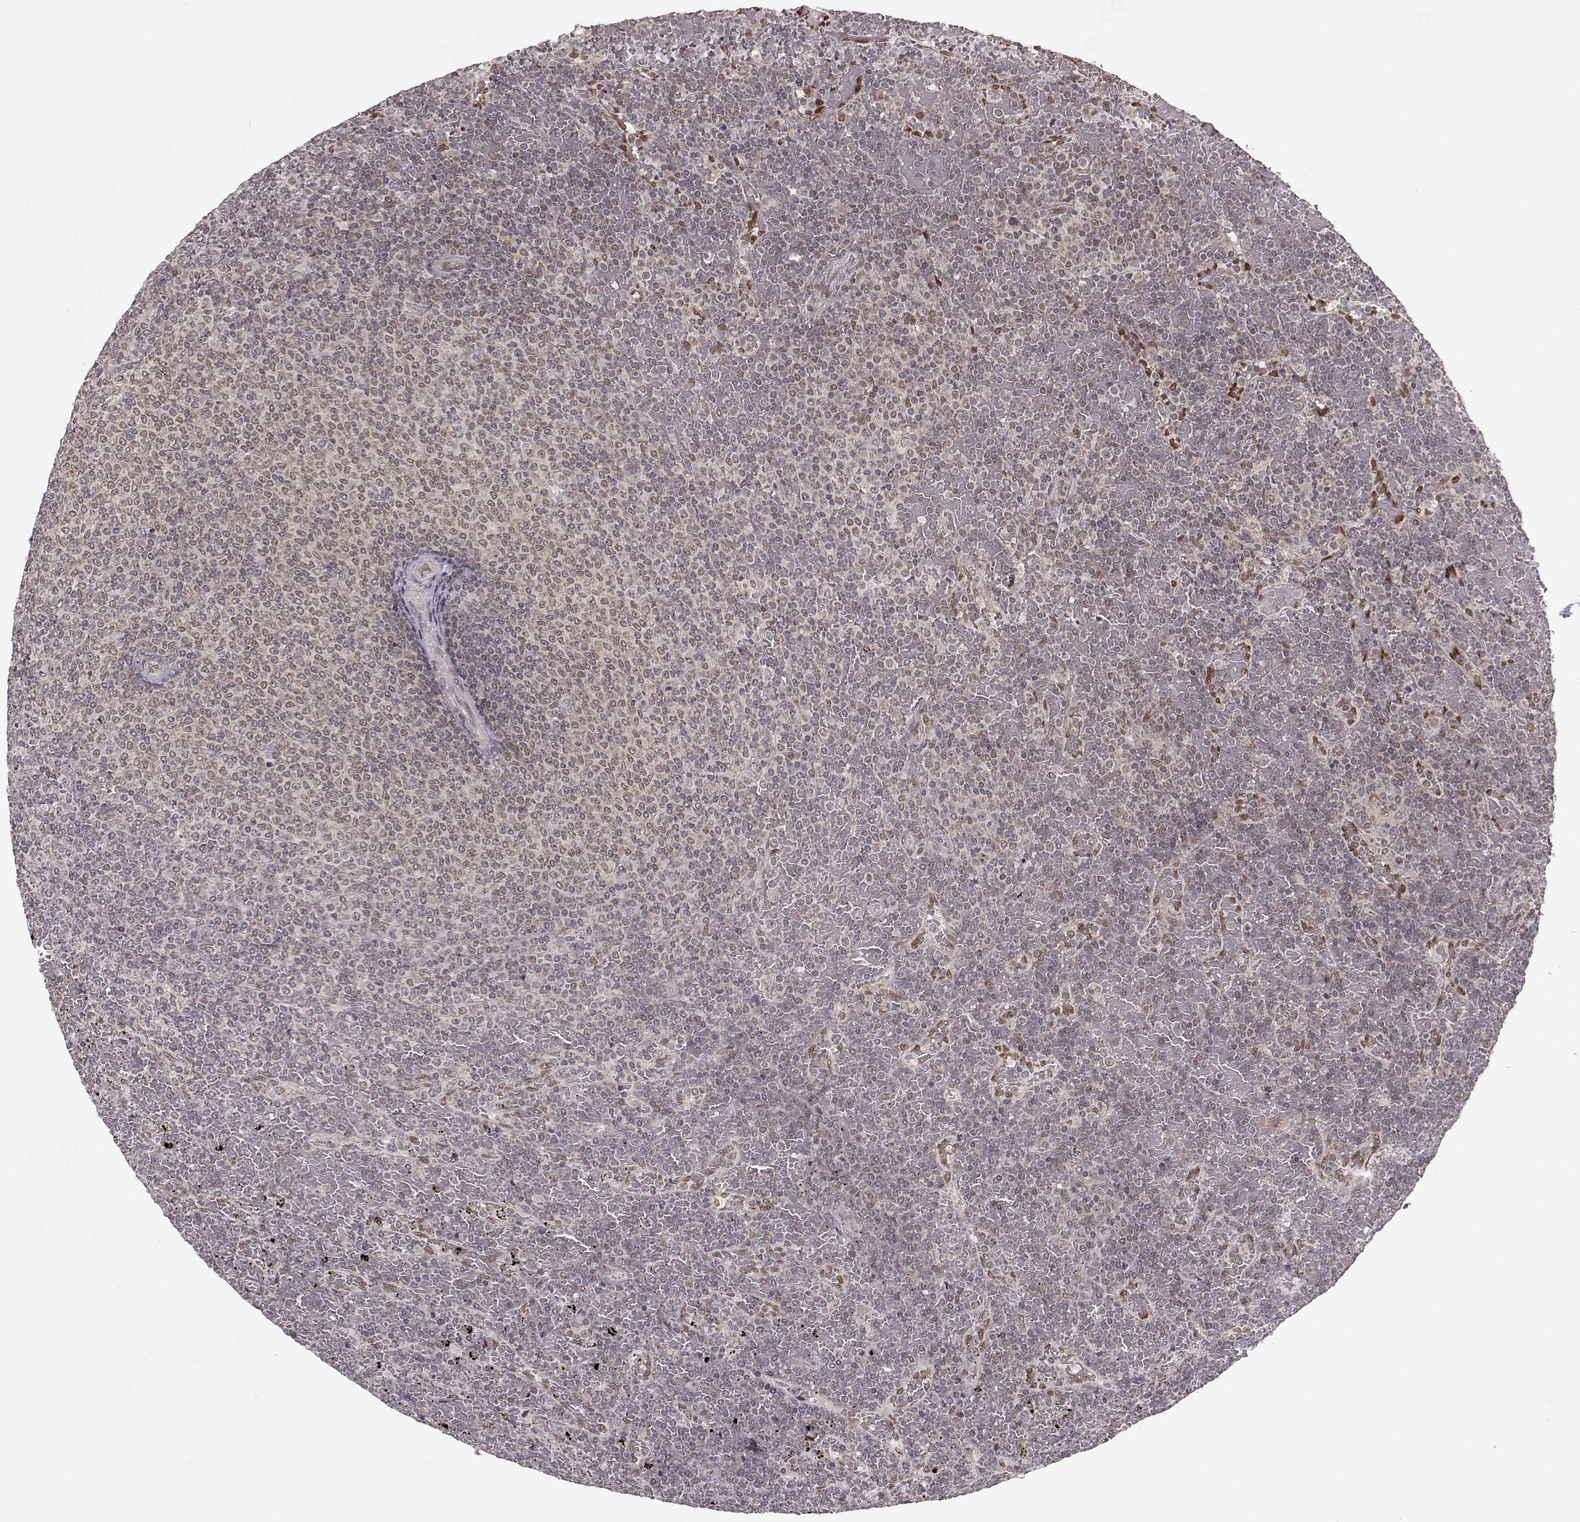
{"staining": {"intensity": "negative", "quantity": "none", "location": "none"}, "tissue": "lymphoma", "cell_type": "Tumor cells", "image_type": "cancer", "snomed": [{"axis": "morphology", "description": "Malignant lymphoma, non-Hodgkin's type, Low grade"}, {"axis": "topography", "description": "Spleen"}], "caption": "The immunohistochemistry photomicrograph has no significant positivity in tumor cells of lymphoma tissue.", "gene": "RAI1", "patient": {"sex": "female", "age": 77}}